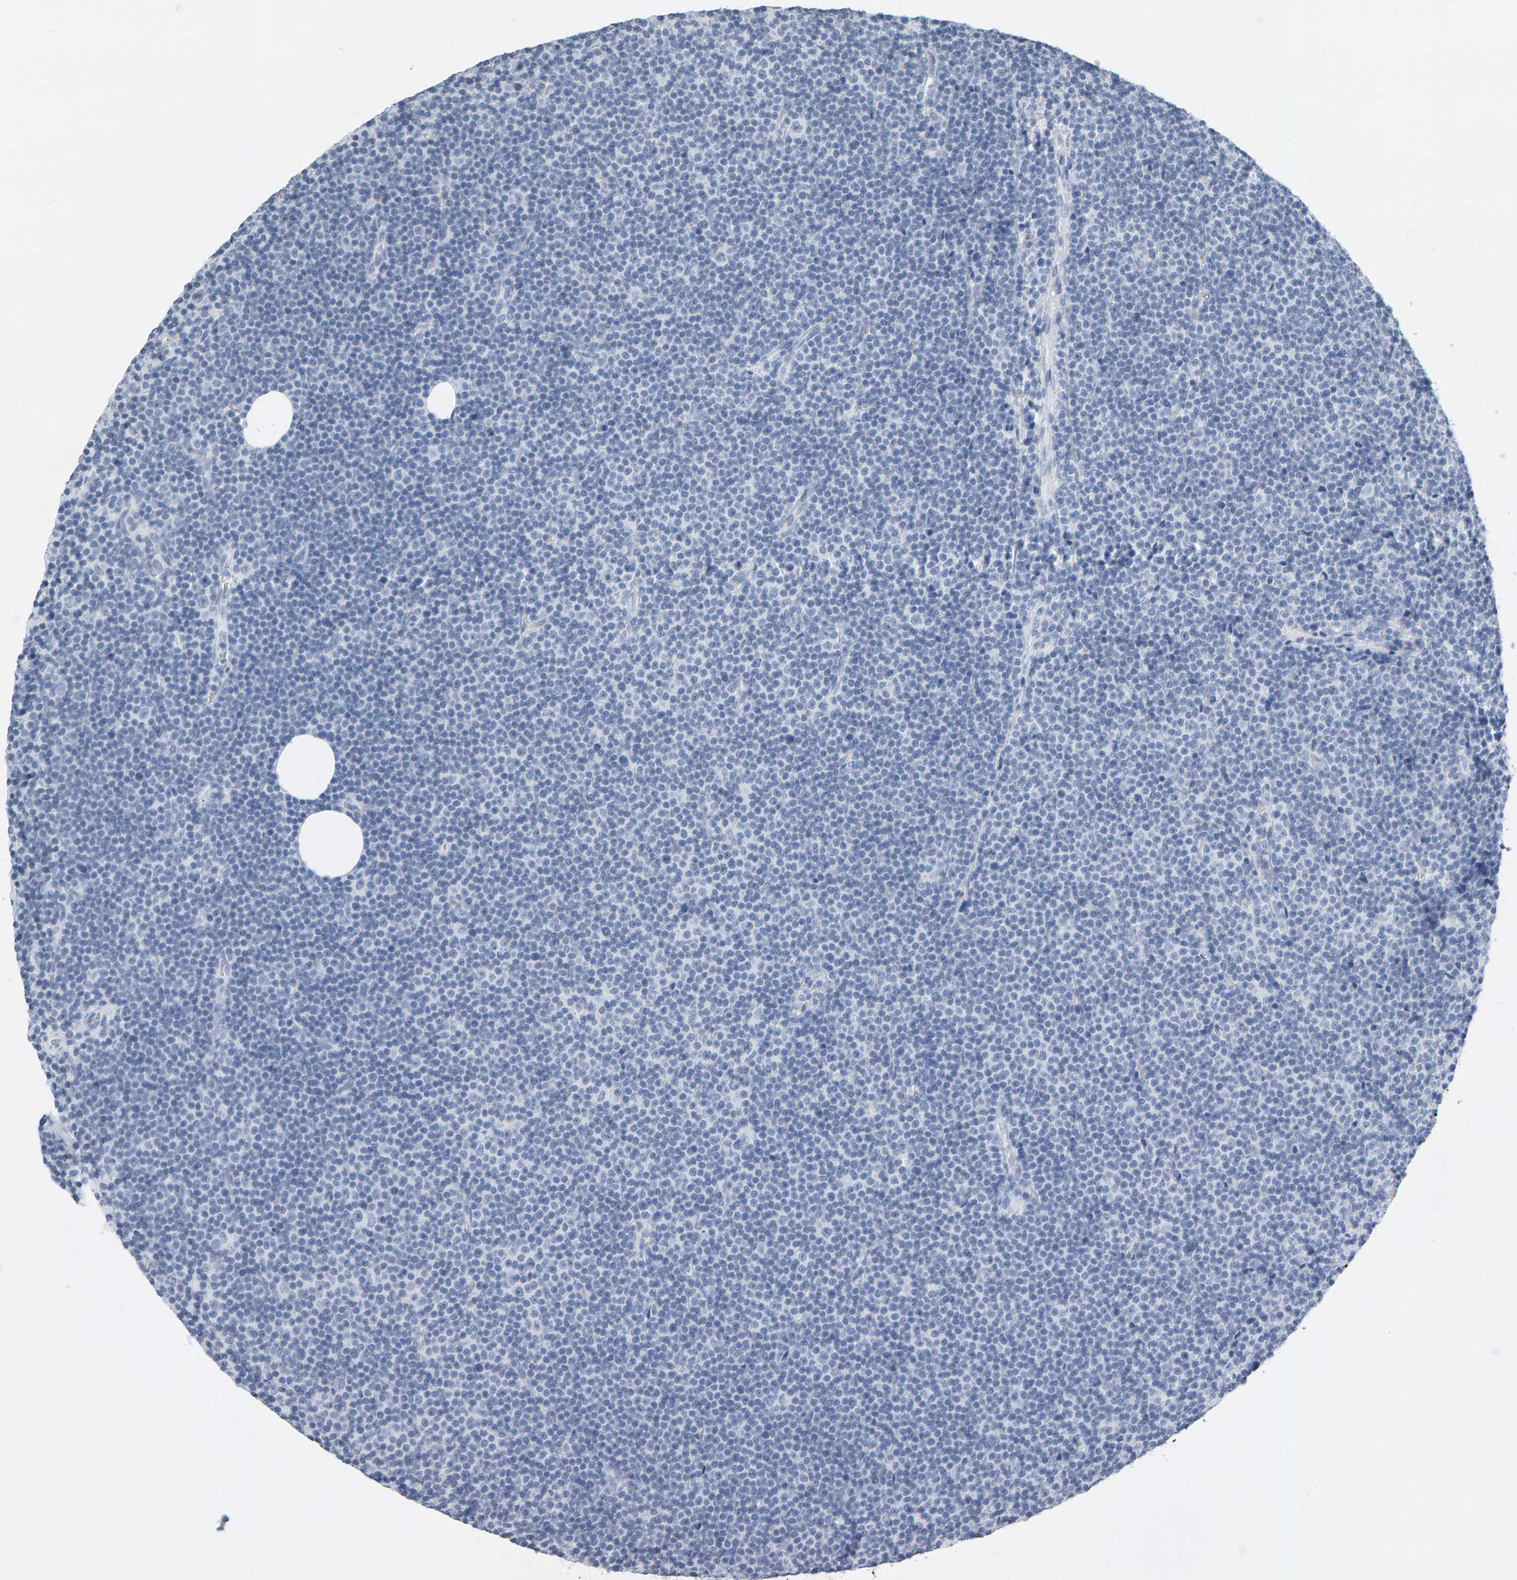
{"staining": {"intensity": "negative", "quantity": "none", "location": "none"}, "tissue": "lymphoma", "cell_type": "Tumor cells", "image_type": "cancer", "snomed": [{"axis": "morphology", "description": "Malignant lymphoma, non-Hodgkin's type, Low grade"}, {"axis": "topography", "description": "Lymph node"}], "caption": "This is an immunohistochemistry photomicrograph of malignant lymphoma, non-Hodgkin's type (low-grade). There is no staining in tumor cells.", "gene": "SPACA3", "patient": {"sex": "female", "age": 67}}